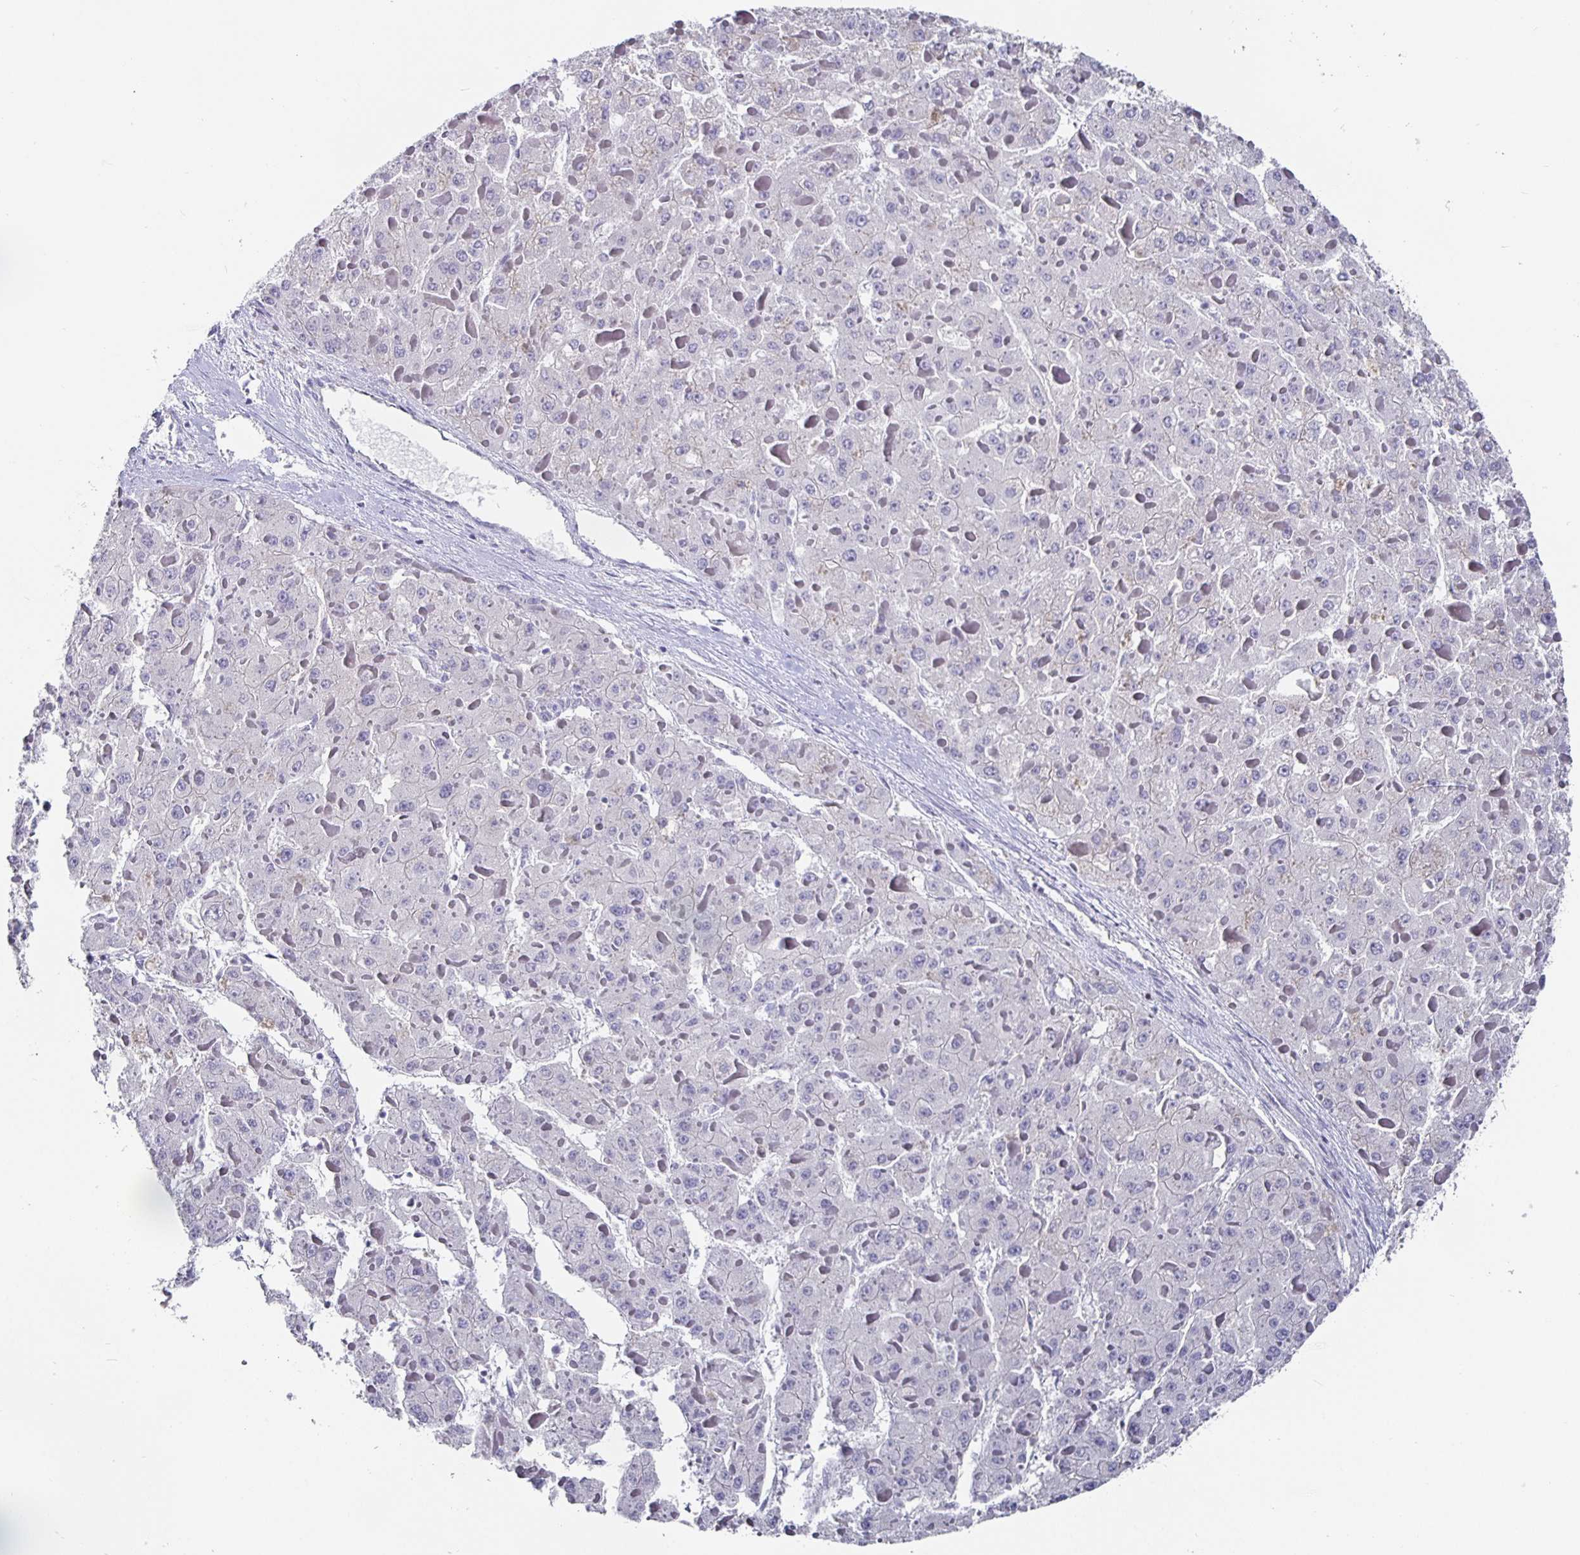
{"staining": {"intensity": "negative", "quantity": "none", "location": "none"}, "tissue": "liver cancer", "cell_type": "Tumor cells", "image_type": "cancer", "snomed": [{"axis": "morphology", "description": "Carcinoma, Hepatocellular, NOS"}, {"axis": "topography", "description": "Liver"}], "caption": "Human liver cancer (hepatocellular carcinoma) stained for a protein using IHC displays no expression in tumor cells.", "gene": "RUNX2", "patient": {"sex": "female", "age": 73}}